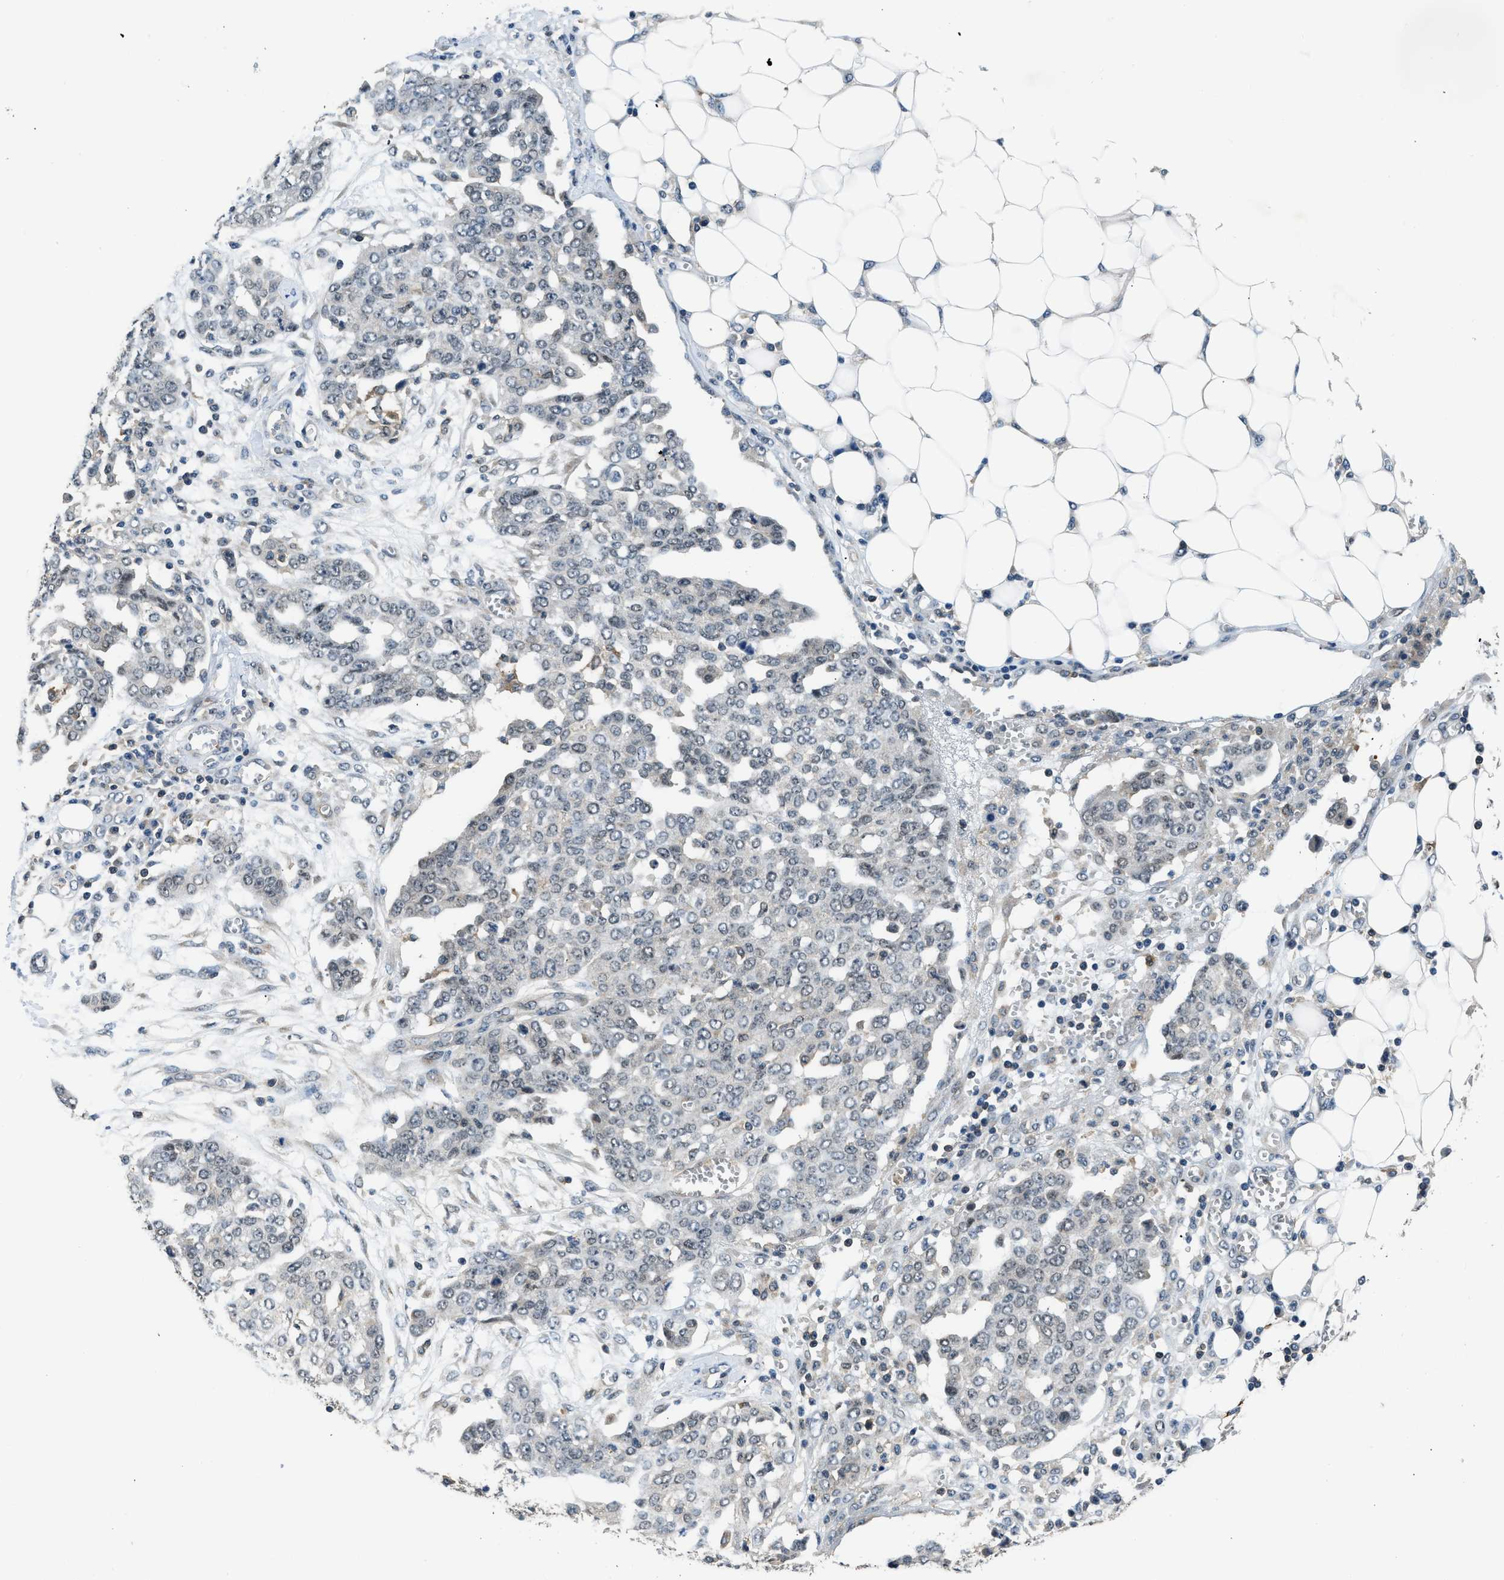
{"staining": {"intensity": "negative", "quantity": "none", "location": "none"}, "tissue": "ovarian cancer", "cell_type": "Tumor cells", "image_type": "cancer", "snomed": [{"axis": "morphology", "description": "Cystadenocarcinoma, serous, NOS"}, {"axis": "topography", "description": "Soft tissue"}, {"axis": "topography", "description": "Ovary"}], "caption": "DAB immunohistochemical staining of human serous cystadenocarcinoma (ovarian) exhibits no significant positivity in tumor cells.", "gene": "MTMR1", "patient": {"sex": "female", "age": 57}}